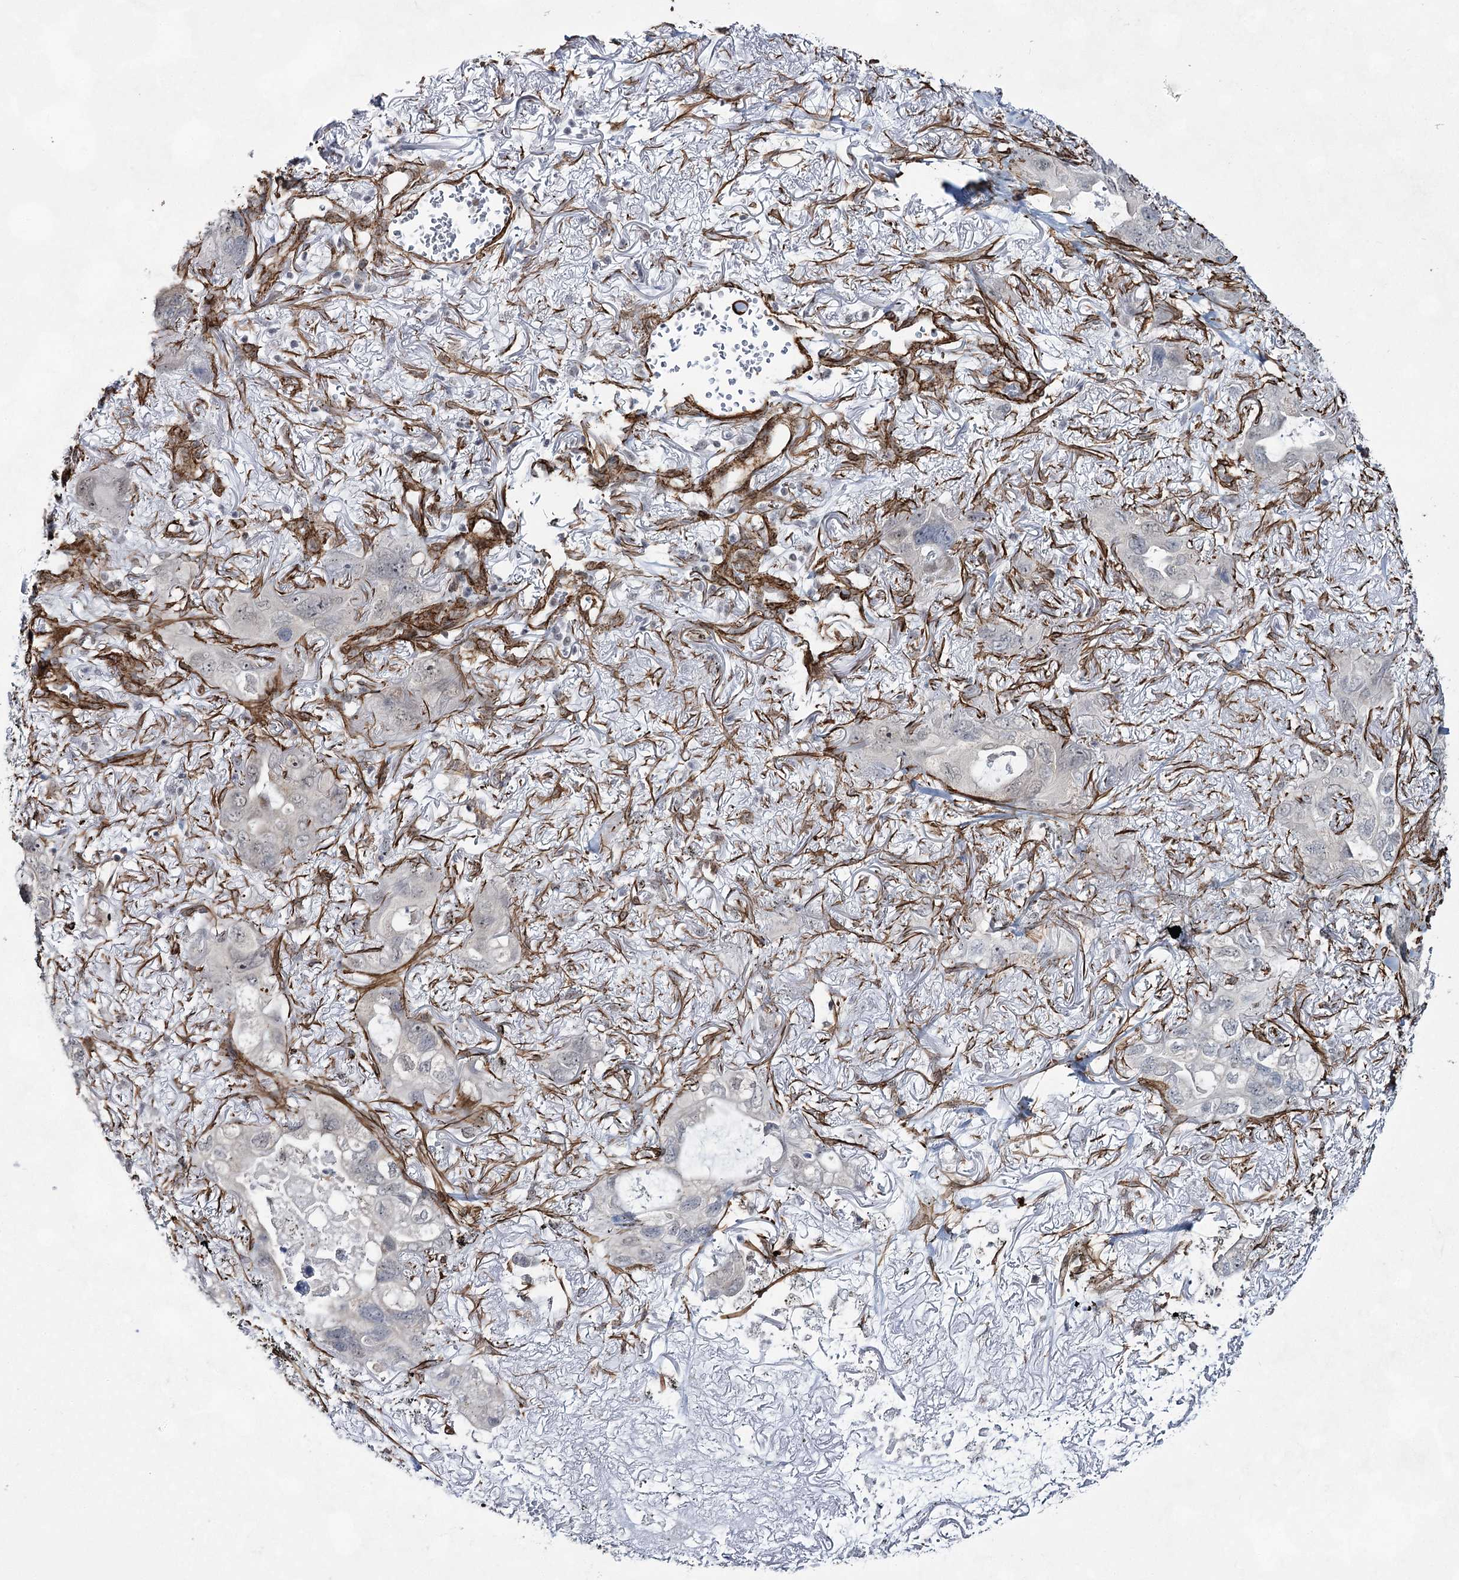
{"staining": {"intensity": "negative", "quantity": "none", "location": "none"}, "tissue": "lung cancer", "cell_type": "Tumor cells", "image_type": "cancer", "snomed": [{"axis": "morphology", "description": "Squamous cell carcinoma, NOS"}, {"axis": "topography", "description": "Lung"}], "caption": "This micrograph is of lung cancer (squamous cell carcinoma) stained with immunohistochemistry (IHC) to label a protein in brown with the nuclei are counter-stained blue. There is no staining in tumor cells.", "gene": "CWF19L1", "patient": {"sex": "female", "age": 73}}